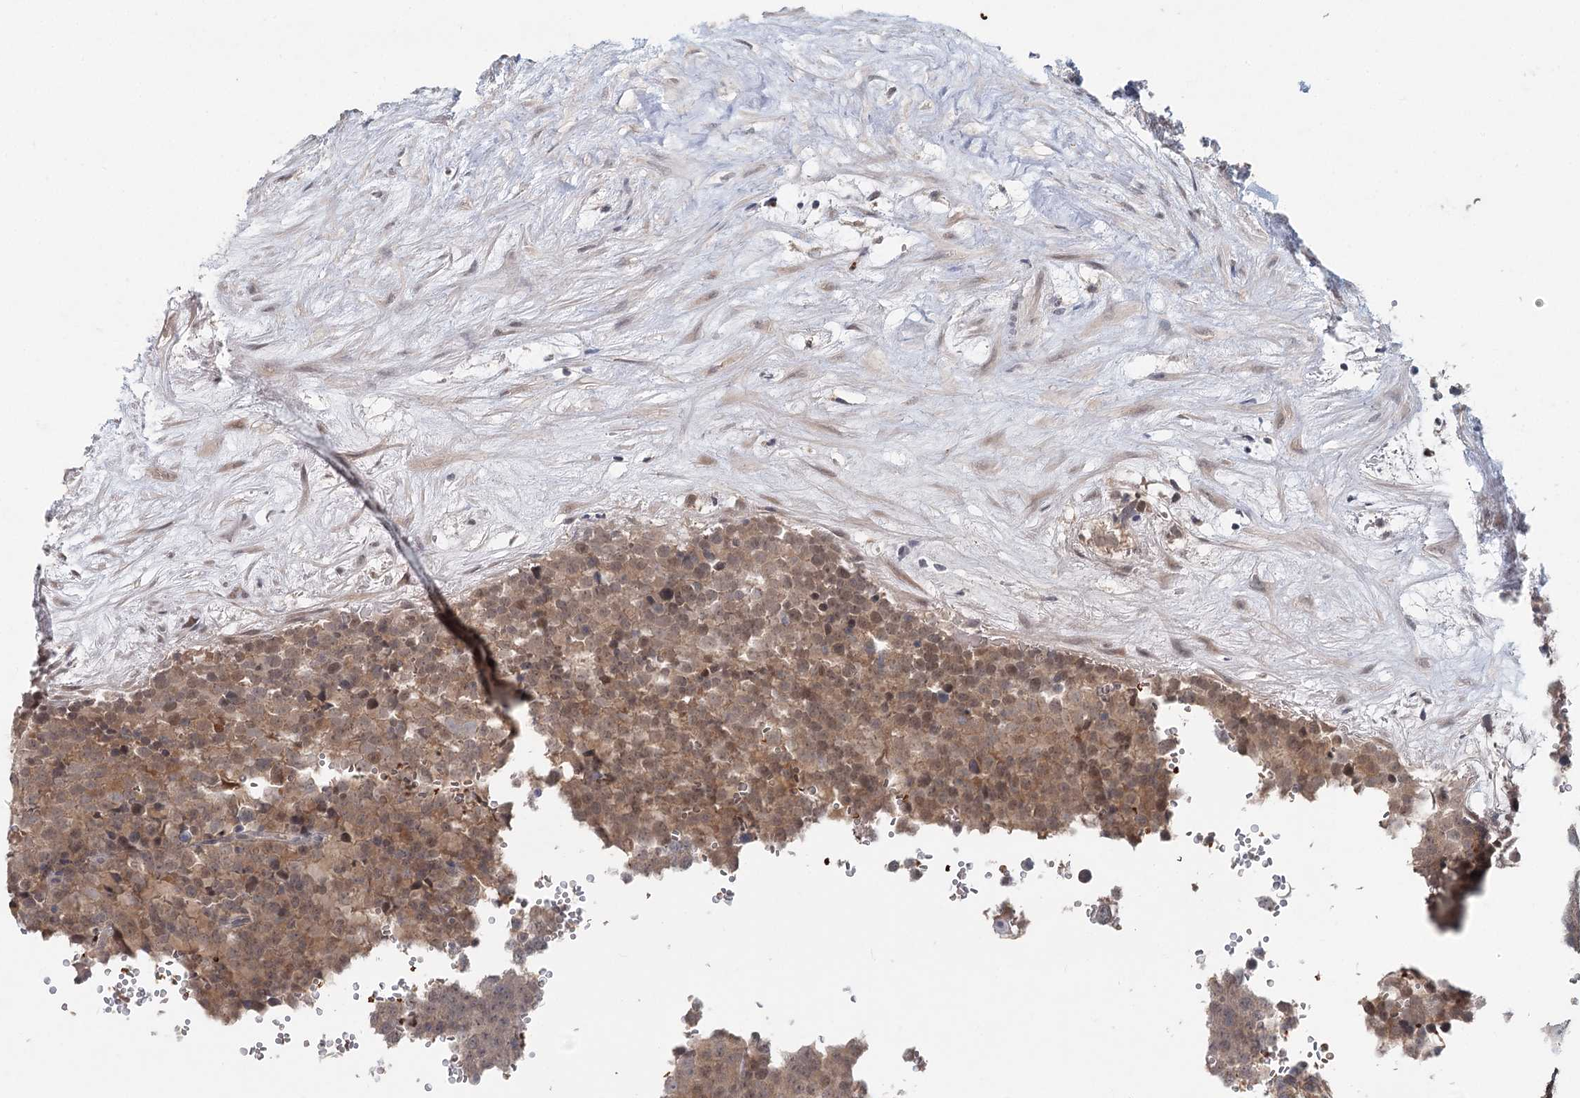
{"staining": {"intensity": "weak", "quantity": ">75%", "location": "cytoplasmic/membranous"}, "tissue": "testis cancer", "cell_type": "Tumor cells", "image_type": "cancer", "snomed": [{"axis": "morphology", "description": "Seminoma, NOS"}, {"axis": "topography", "description": "Testis"}], "caption": "A brown stain labels weak cytoplasmic/membranous staining of a protein in testis cancer (seminoma) tumor cells.", "gene": "FBXO7", "patient": {"sex": "male", "age": 71}}